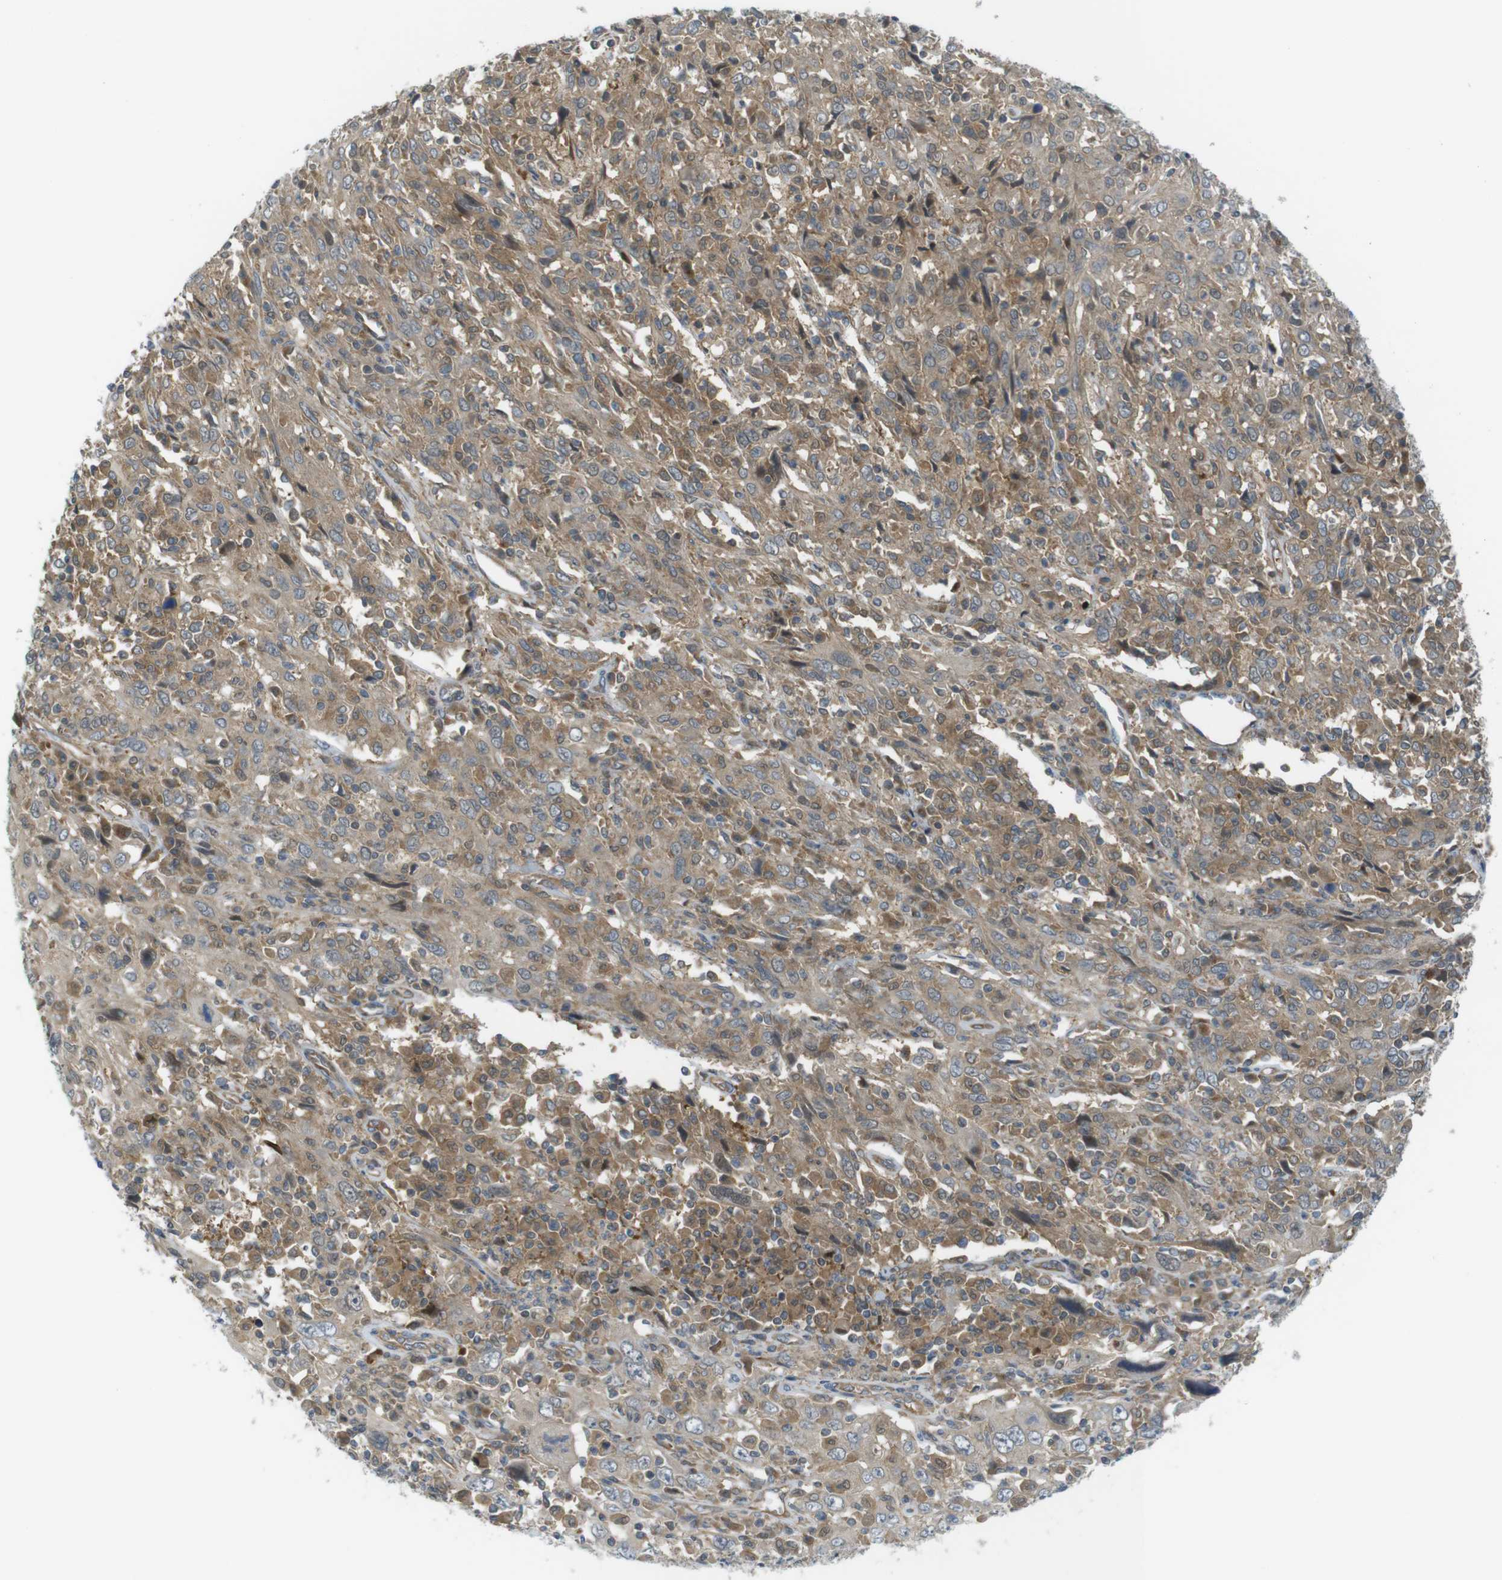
{"staining": {"intensity": "moderate", "quantity": ">75%", "location": "cytoplasmic/membranous"}, "tissue": "cervical cancer", "cell_type": "Tumor cells", "image_type": "cancer", "snomed": [{"axis": "morphology", "description": "Squamous cell carcinoma, NOS"}, {"axis": "topography", "description": "Cervix"}], "caption": "An immunohistochemistry (IHC) photomicrograph of tumor tissue is shown. Protein staining in brown labels moderate cytoplasmic/membranous positivity in squamous cell carcinoma (cervical) within tumor cells.", "gene": "TSC1", "patient": {"sex": "female", "age": 46}}